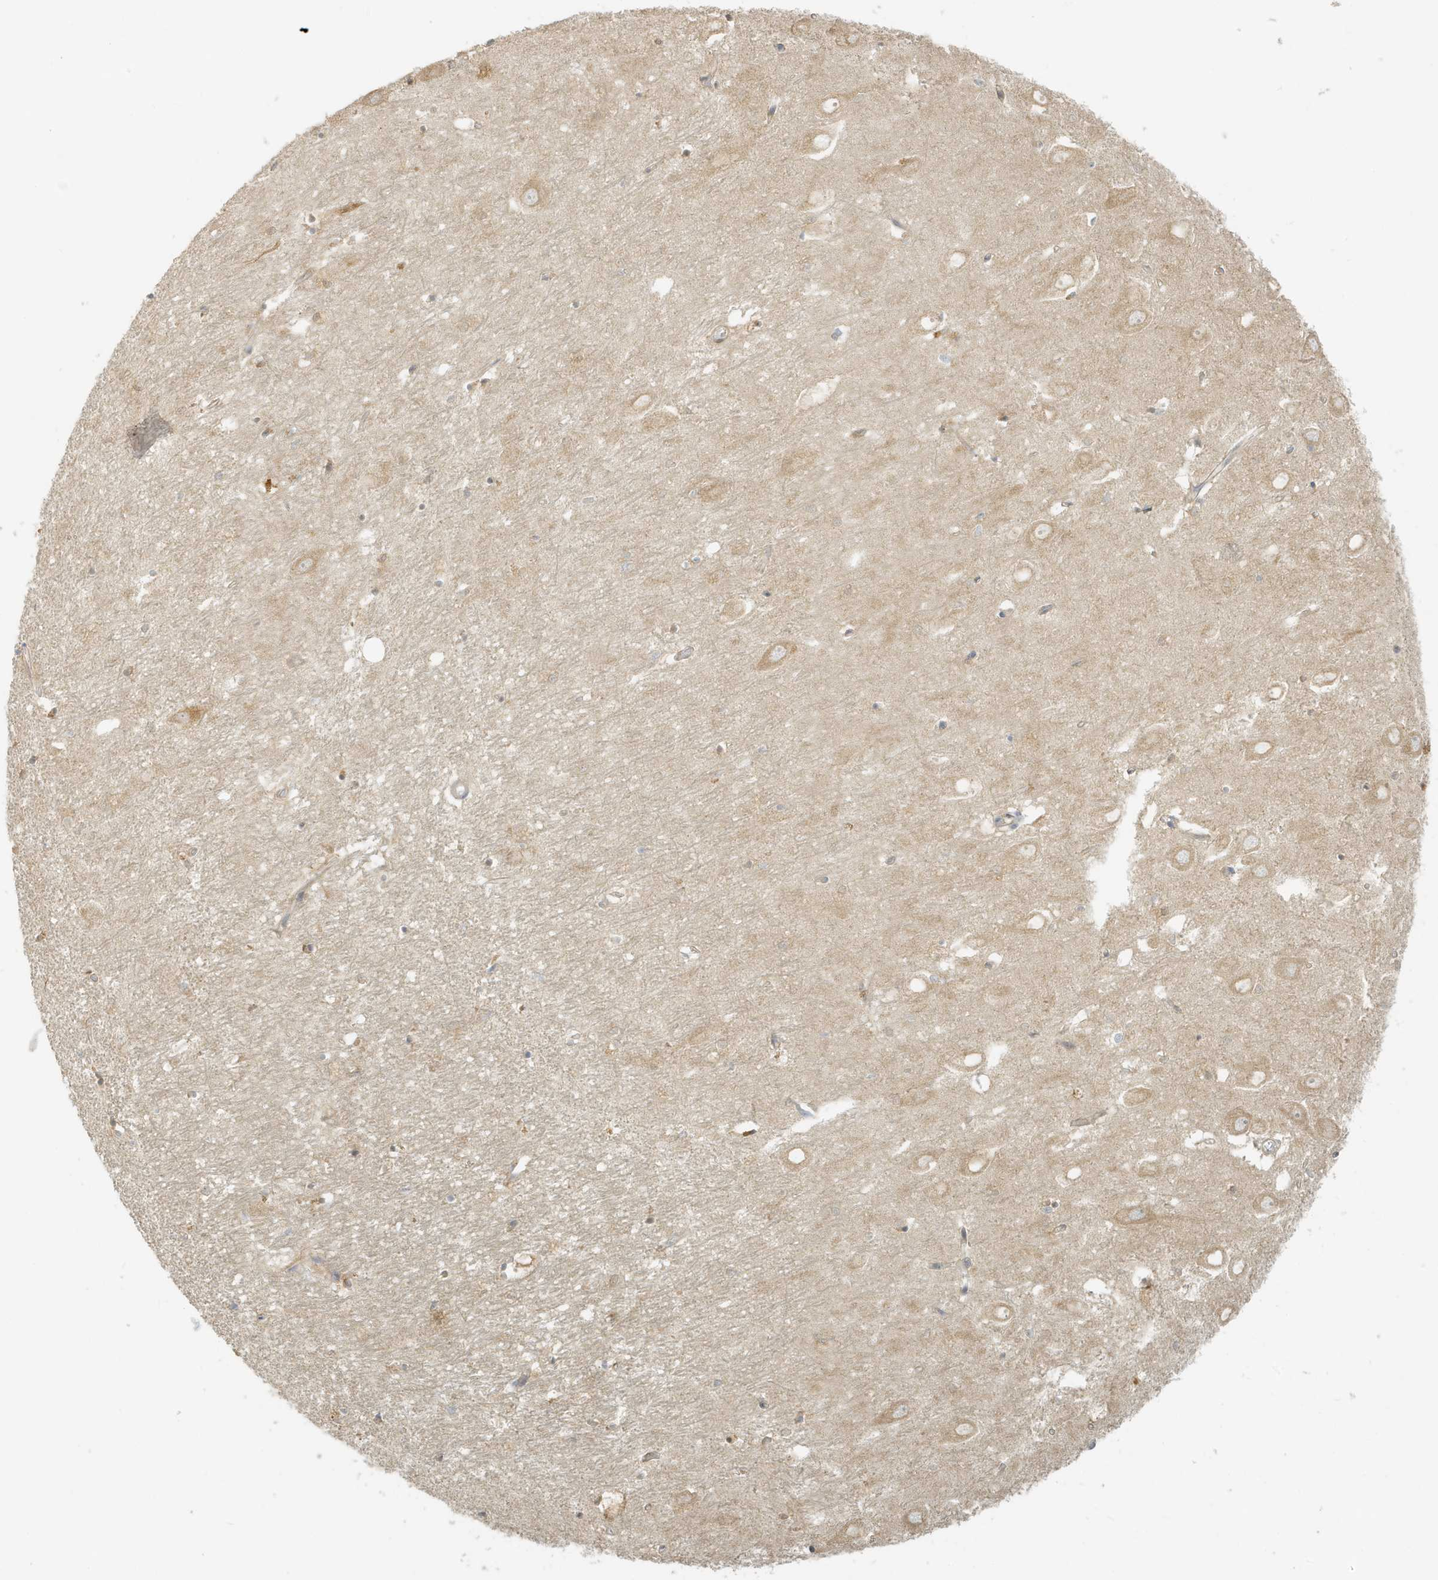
{"staining": {"intensity": "weak", "quantity": "<25%", "location": "cytoplasmic/membranous"}, "tissue": "hippocampus", "cell_type": "Glial cells", "image_type": "normal", "snomed": [{"axis": "morphology", "description": "Normal tissue, NOS"}, {"axis": "topography", "description": "Hippocampus"}], "caption": "Immunohistochemistry (IHC) micrograph of normal hippocampus: human hippocampus stained with DAB displays no significant protein staining in glial cells. (DAB IHC, high magnification).", "gene": "MCOLN1", "patient": {"sex": "female", "age": 64}}